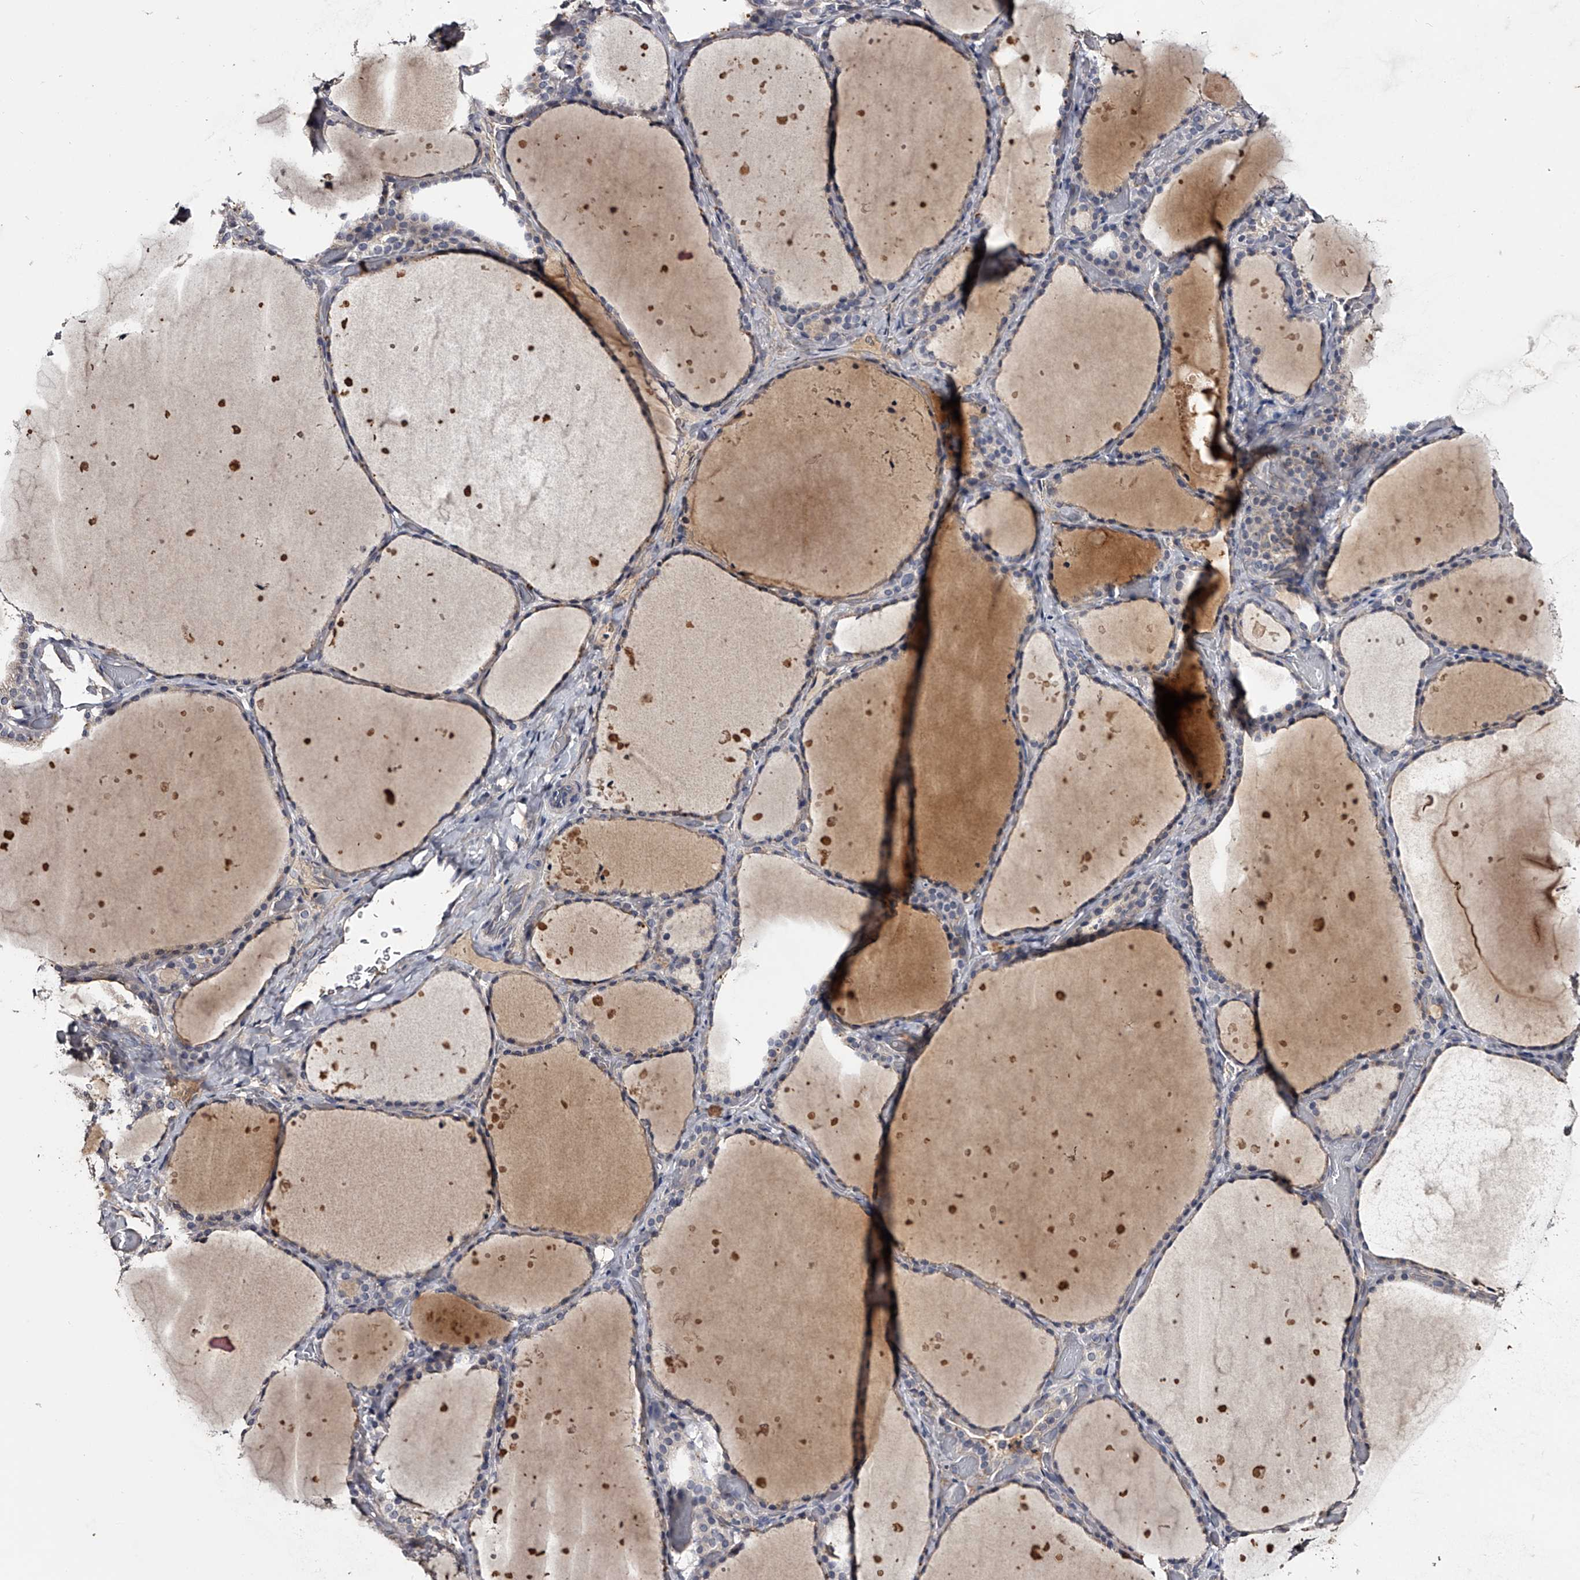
{"staining": {"intensity": "negative", "quantity": "none", "location": "none"}, "tissue": "thyroid gland", "cell_type": "Glandular cells", "image_type": "normal", "snomed": [{"axis": "morphology", "description": "Normal tissue, NOS"}, {"axis": "topography", "description": "Thyroid gland"}], "caption": "Immunohistochemistry (IHC) histopathology image of benign thyroid gland stained for a protein (brown), which exhibits no staining in glandular cells.", "gene": "MDN1", "patient": {"sex": "female", "age": 44}}